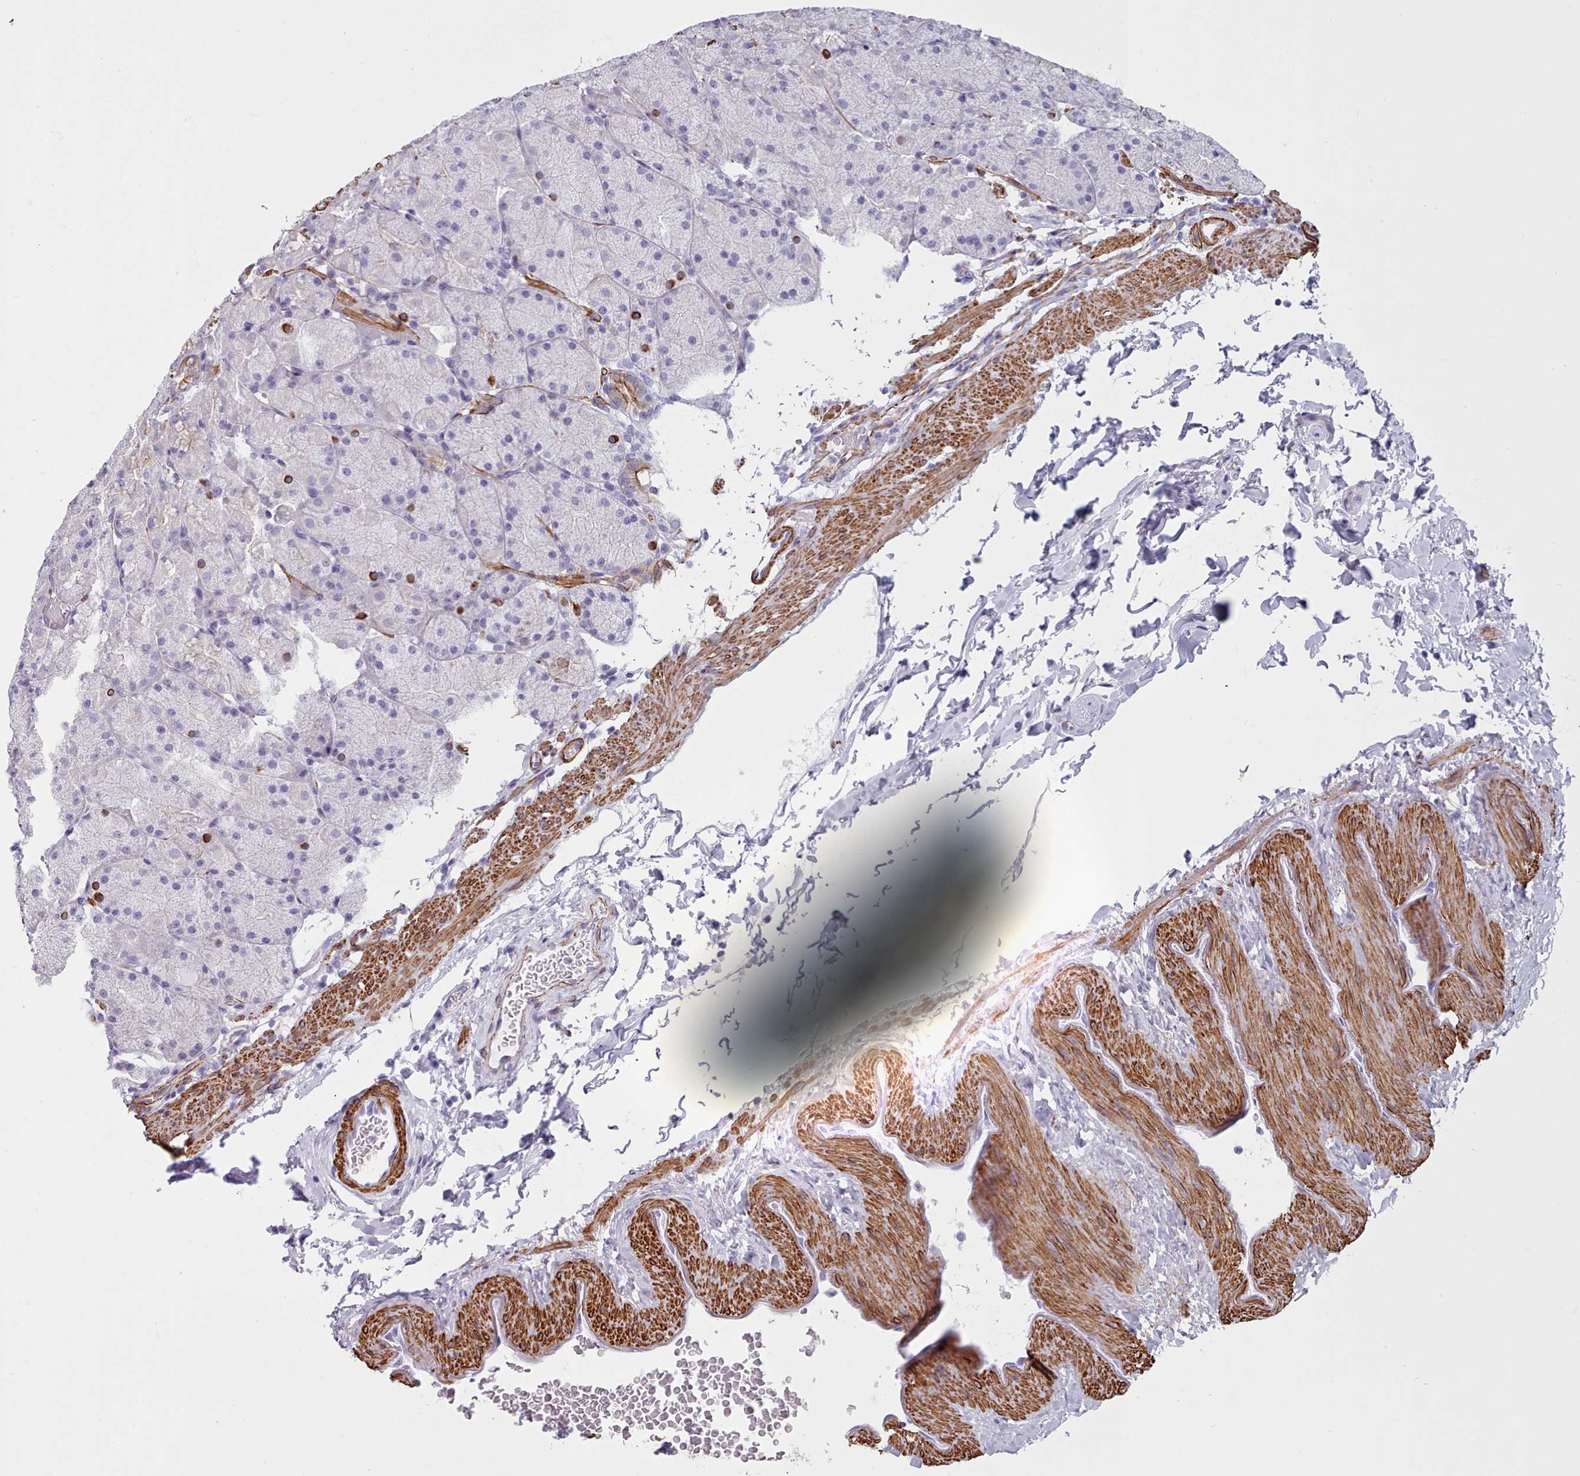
{"staining": {"intensity": "negative", "quantity": "none", "location": "none"}, "tissue": "stomach", "cell_type": "Glandular cells", "image_type": "normal", "snomed": [{"axis": "morphology", "description": "Normal tissue, NOS"}, {"axis": "topography", "description": "Stomach, upper"}, {"axis": "topography", "description": "Stomach, lower"}], "caption": "Immunohistochemistry image of normal stomach stained for a protein (brown), which exhibits no expression in glandular cells. (Stains: DAB immunohistochemistry (IHC) with hematoxylin counter stain, Microscopy: brightfield microscopy at high magnification).", "gene": "FPGS", "patient": {"sex": "male", "age": 67}}